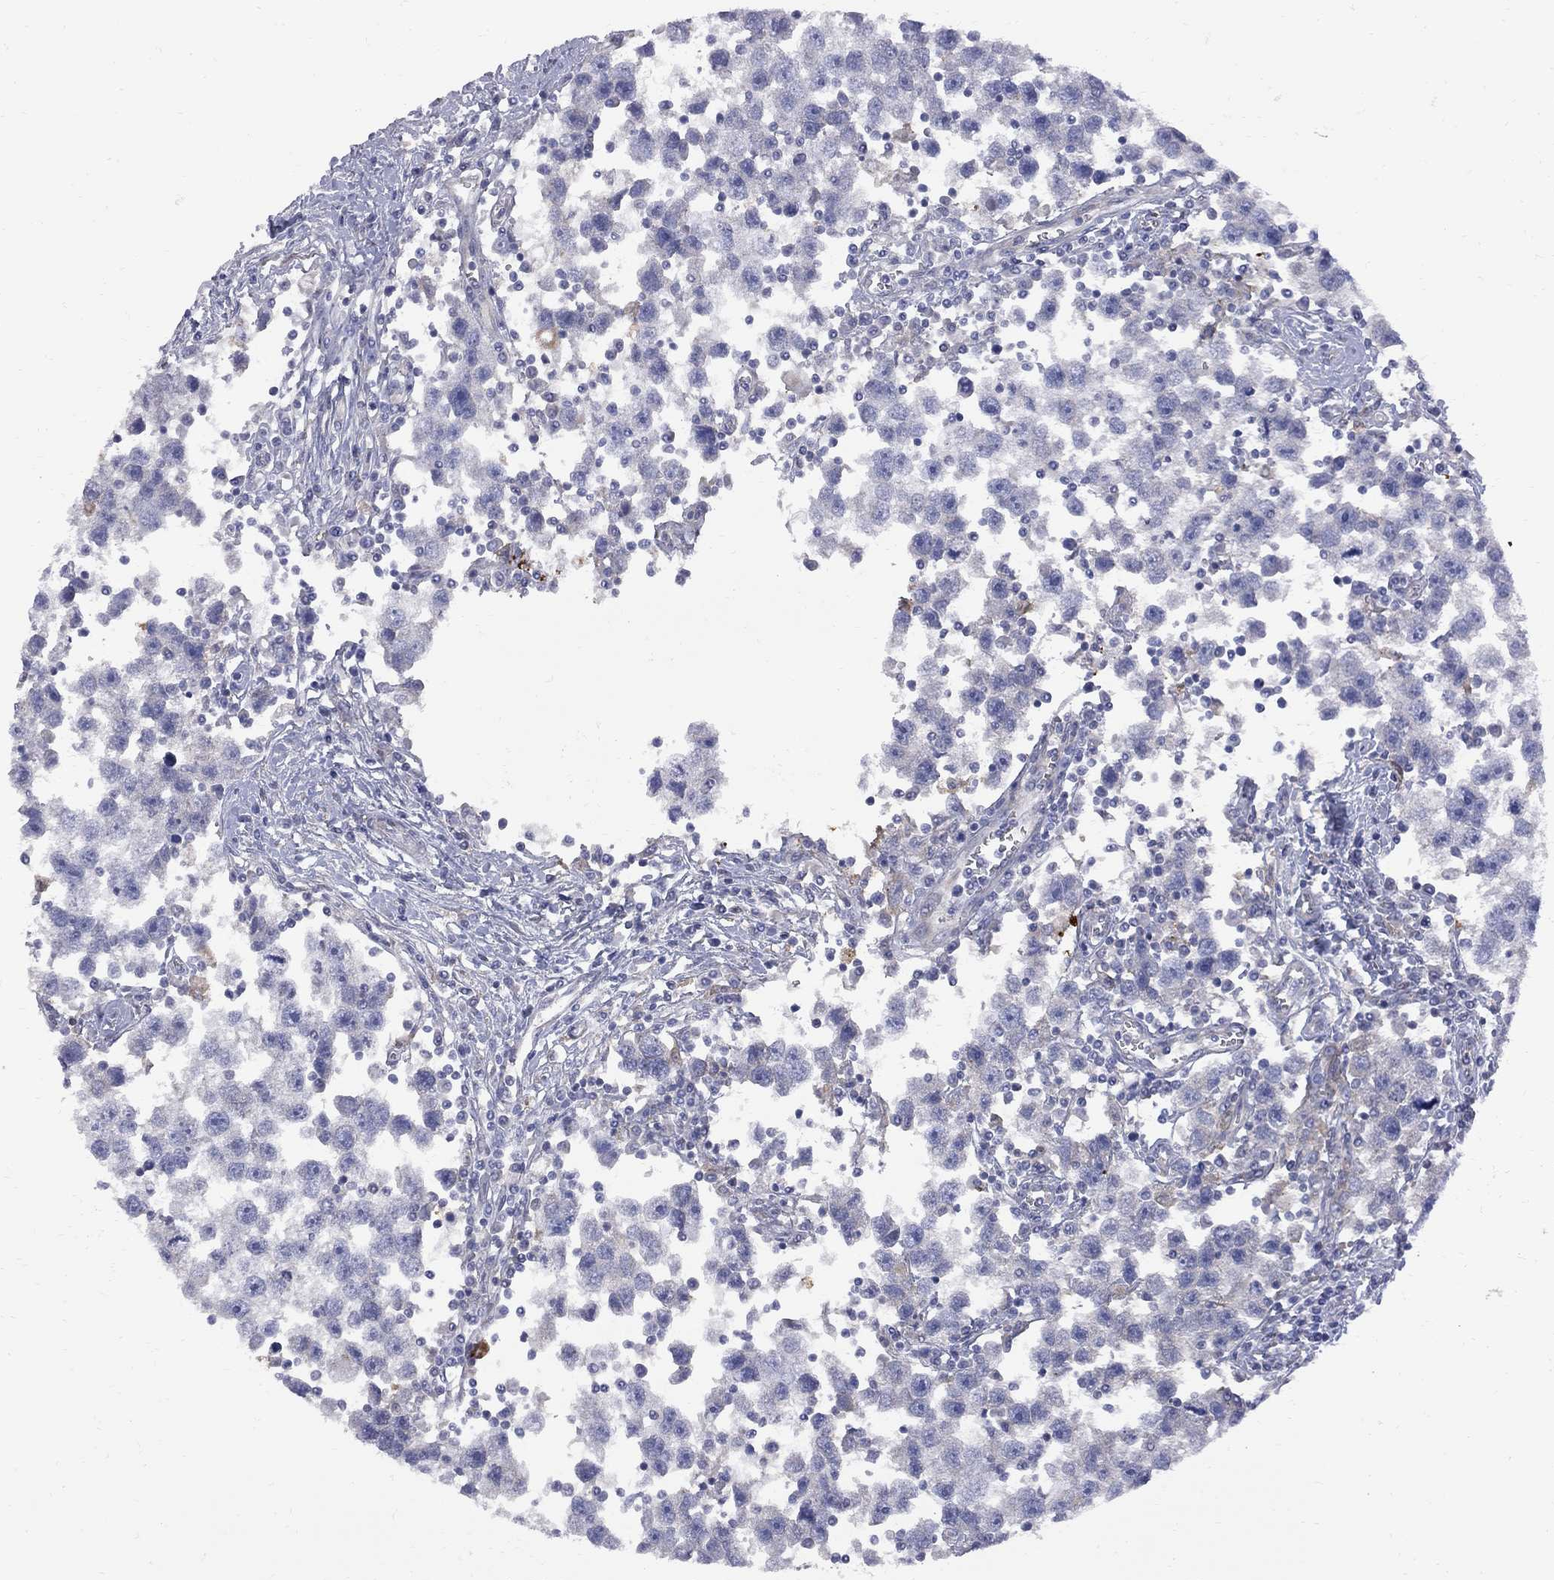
{"staining": {"intensity": "negative", "quantity": "none", "location": "none"}, "tissue": "testis cancer", "cell_type": "Tumor cells", "image_type": "cancer", "snomed": [{"axis": "morphology", "description": "Seminoma, NOS"}, {"axis": "topography", "description": "Testis"}], "caption": "This is an immunohistochemistry (IHC) histopathology image of human seminoma (testis). There is no staining in tumor cells.", "gene": "MTHFR", "patient": {"sex": "male", "age": 30}}